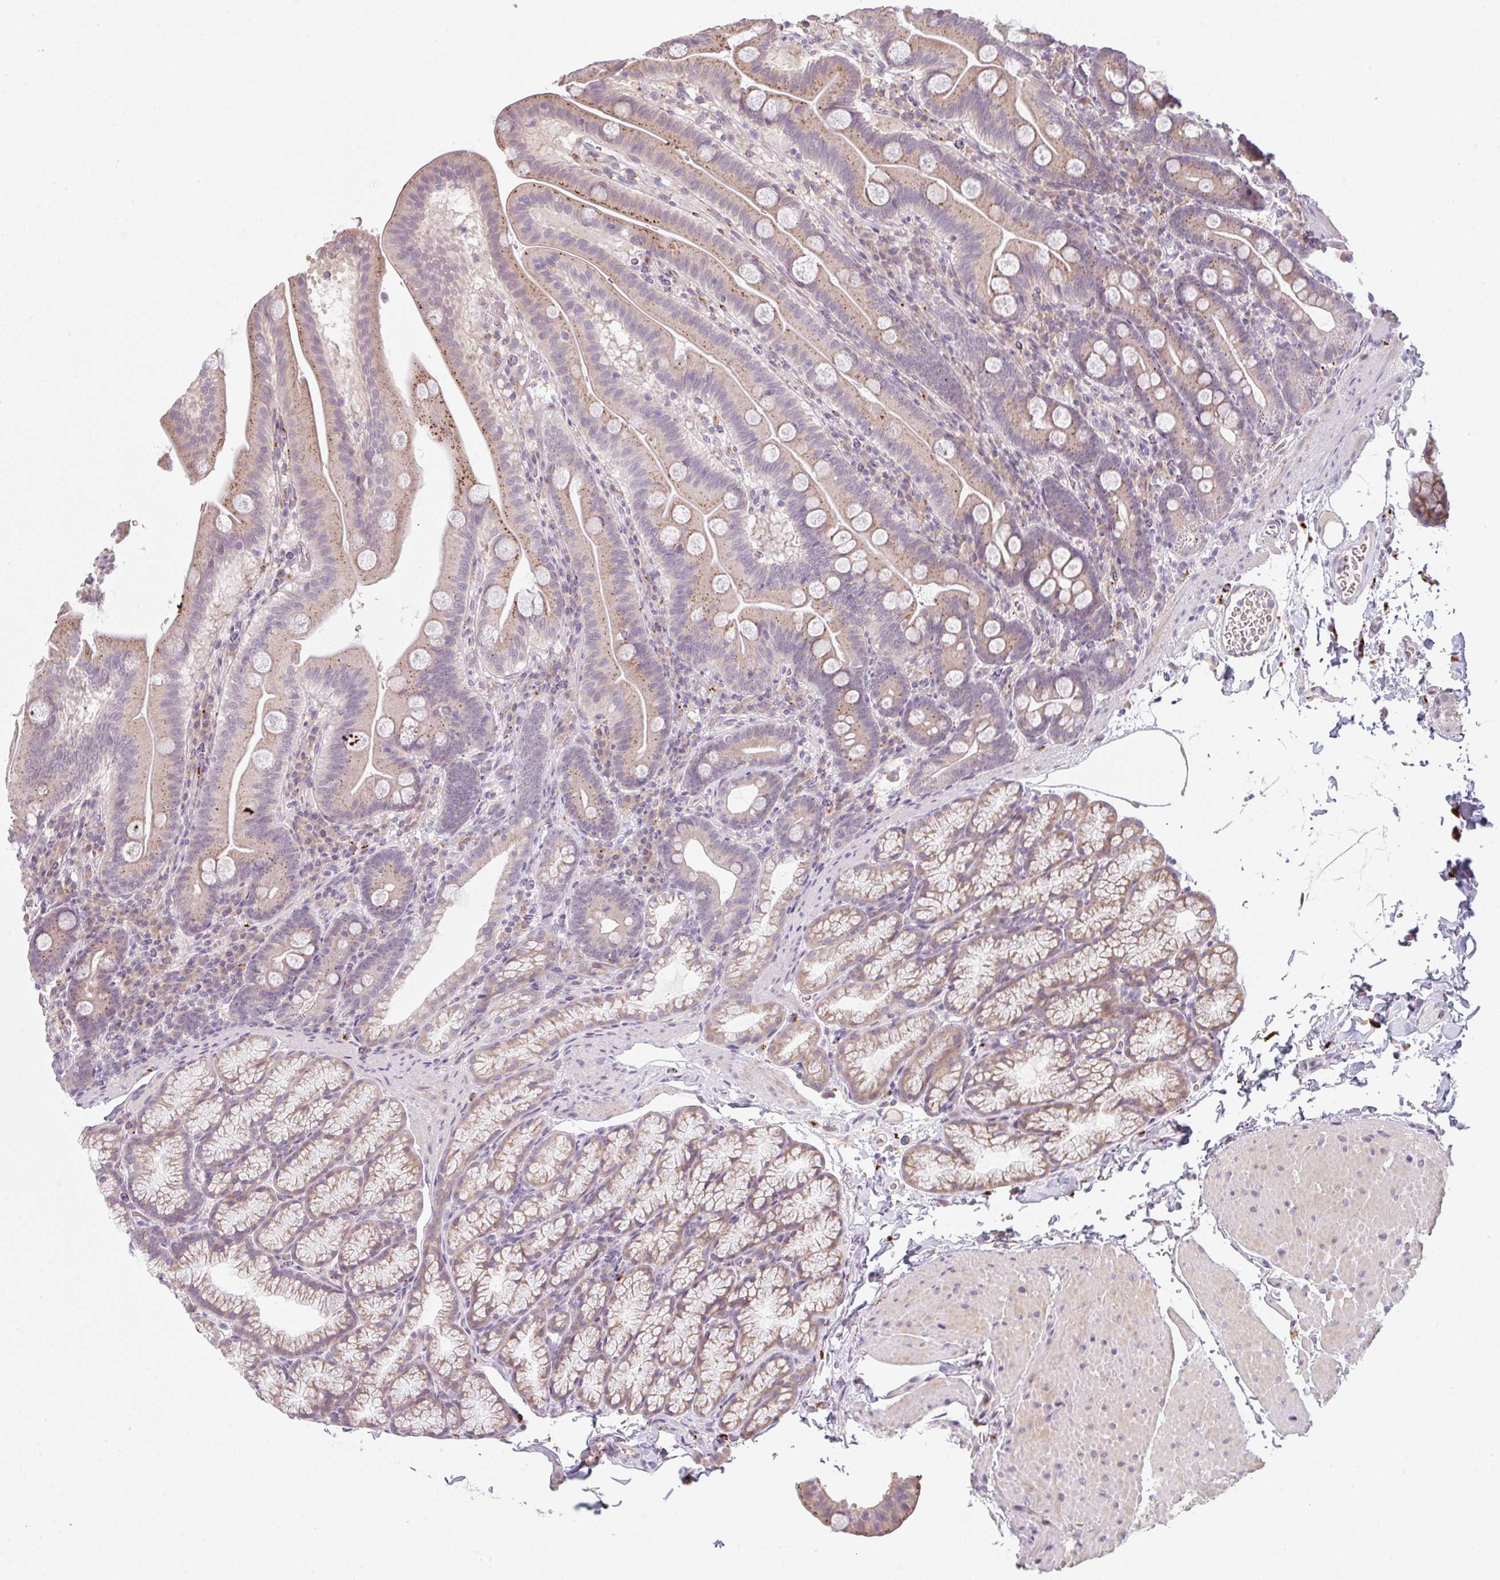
{"staining": {"intensity": "moderate", "quantity": ">75%", "location": "cytoplasmic/membranous"}, "tissue": "duodenum", "cell_type": "Glandular cells", "image_type": "normal", "snomed": [{"axis": "morphology", "description": "Normal tissue, NOS"}, {"axis": "topography", "description": "Duodenum"}], "caption": "Human duodenum stained for a protein (brown) reveals moderate cytoplasmic/membranous positive positivity in approximately >75% of glandular cells.", "gene": "TMEM237", "patient": {"sex": "male", "age": 59}}